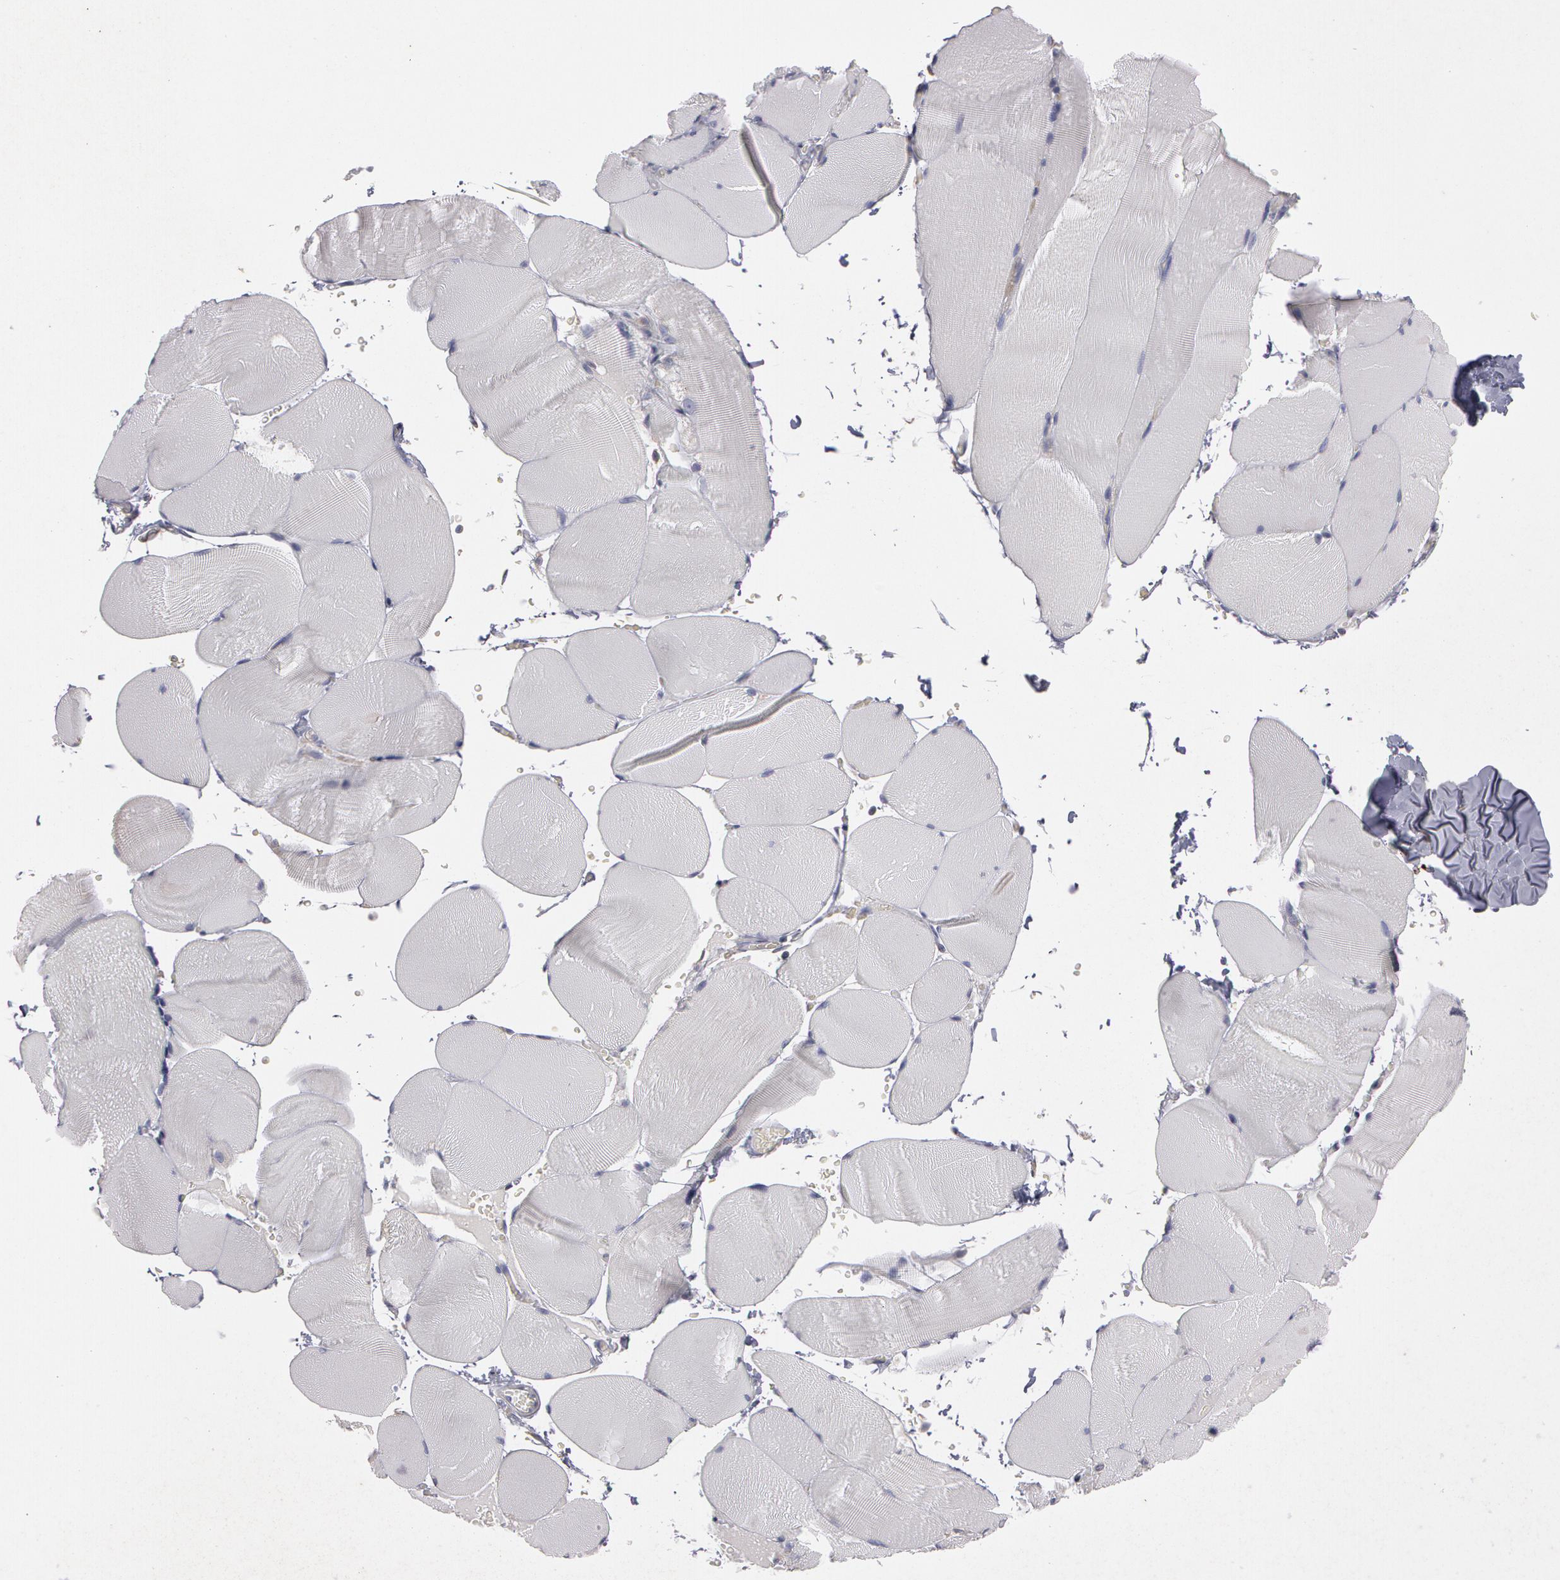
{"staining": {"intensity": "negative", "quantity": "none", "location": "none"}, "tissue": "skeletal muscle", "cell_type": "Myocytes", "image_type": "normal", "snomed": [{"axis": "morphology", "description": "Normal tissue, NOS"}, {"axis": "topography", "description": "Skeletal muscle"}], "caption": "Immunohistochemistry (IHC) of unremarkable human skeletal muscle shows no positivity in myocytes. (DAB immunohistochemistry visualized using brightfield microscopy, high magnification).", "gene": "NEK9", "patient": {"sex": "male", "age": 71}}